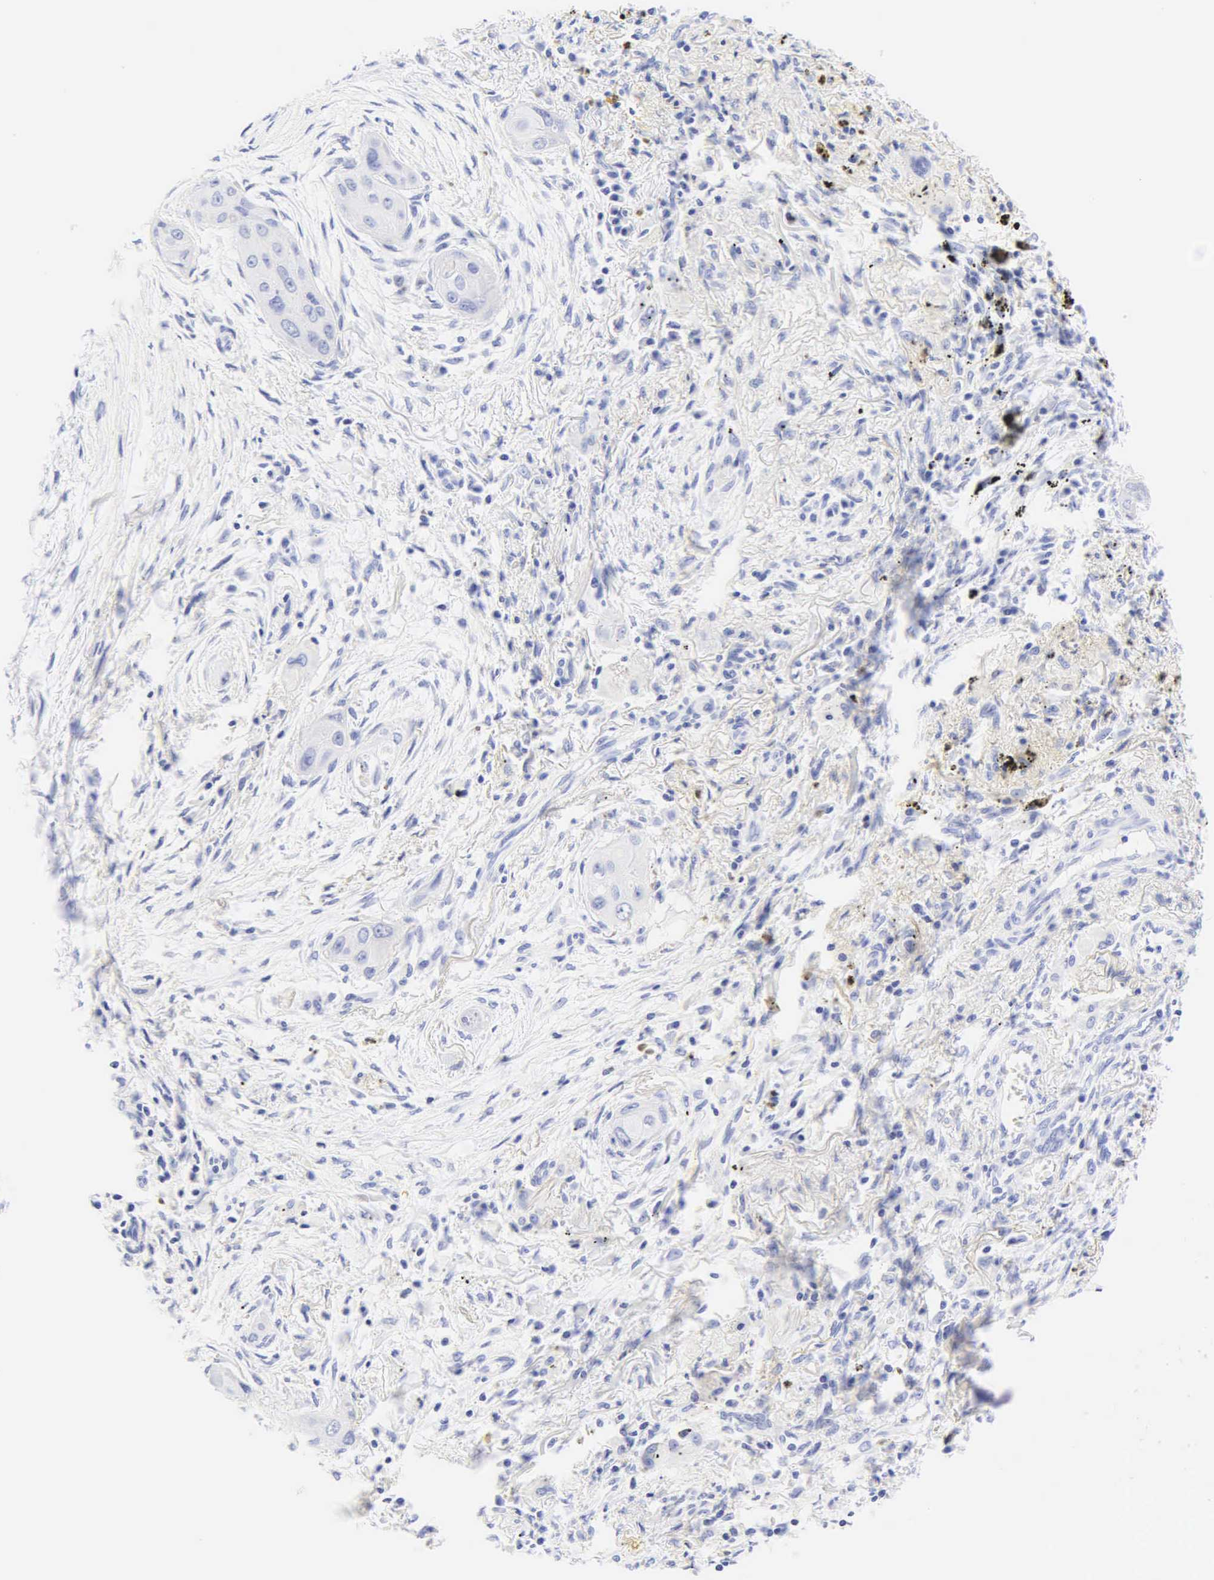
{"staining": {"intensity": "negative", "quantity": "none", "location": "none"}, "tissue": "lung cancer", "cell_type": "Tumor cells", "image_type": "cancer", "snomed": [{"axis": "morphology", "description": "Squamous cell carcinoma, NOS"}, {"axis": "topography", "description": "Lung"}], "caption": "Immunohistochemical staining of lung cancer (squamous cell carcinoma) shows no significant expression in tumor cells.", "gene": "KRT20", "patient": {"sex": "male", "age": 71}}